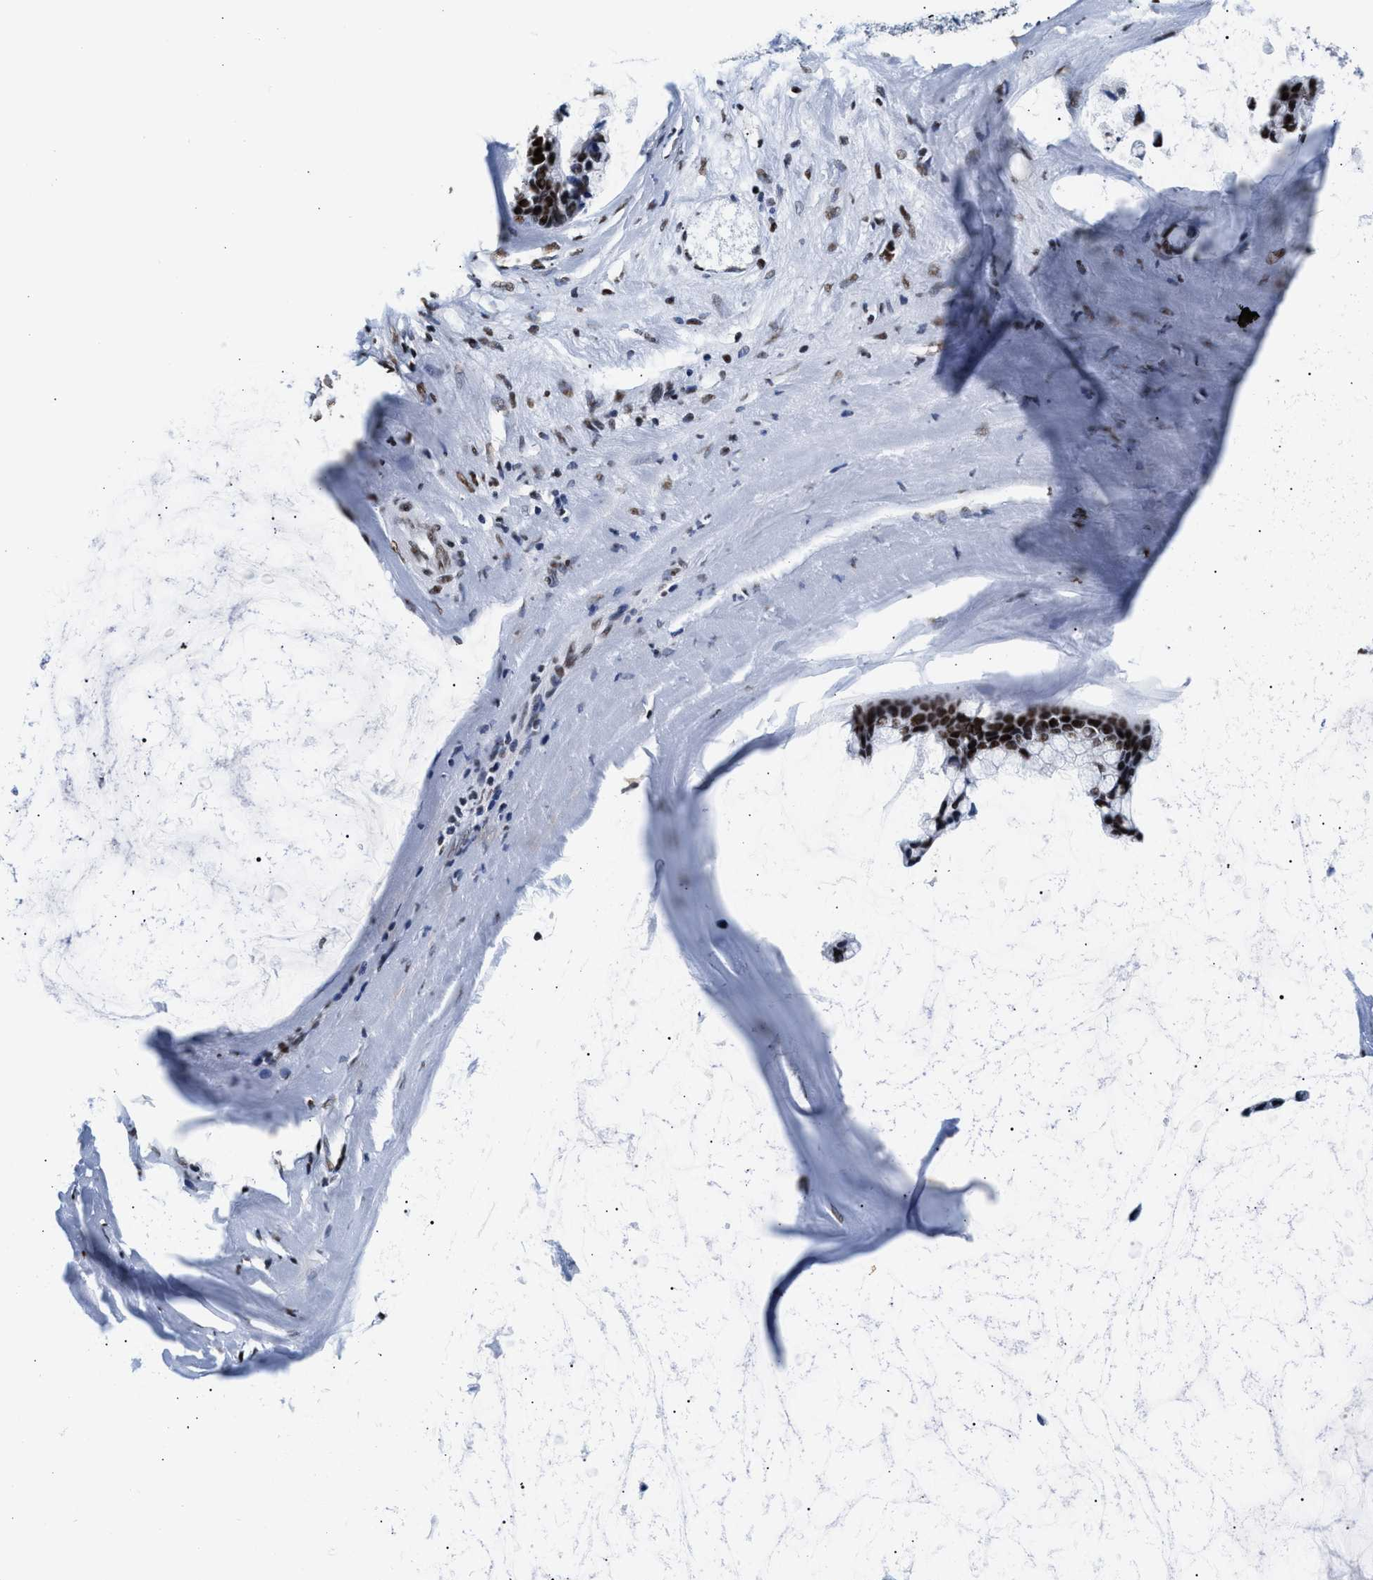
{"staining": {"intensity": "strong", "quantity": ">75%", "location": "nuclear"}, "tissue": "ovarian cancer", "cell_type": "Tumor cells", "image_type": "cancer", "snomed": [{"axis": "morphology", "description": "Cystadenocarcinoma, mucinous, NOS"}, {"axis": "topography", "description": "Ovary"}], "caption": "Protein expression by IHC displays strong nuclear staining in about >75% of tumor cells in ovarian cancer (mucinous cystadenocarcinoma).", "gene": "RAD21", "patient": {"sex": "female", "age": 39}}